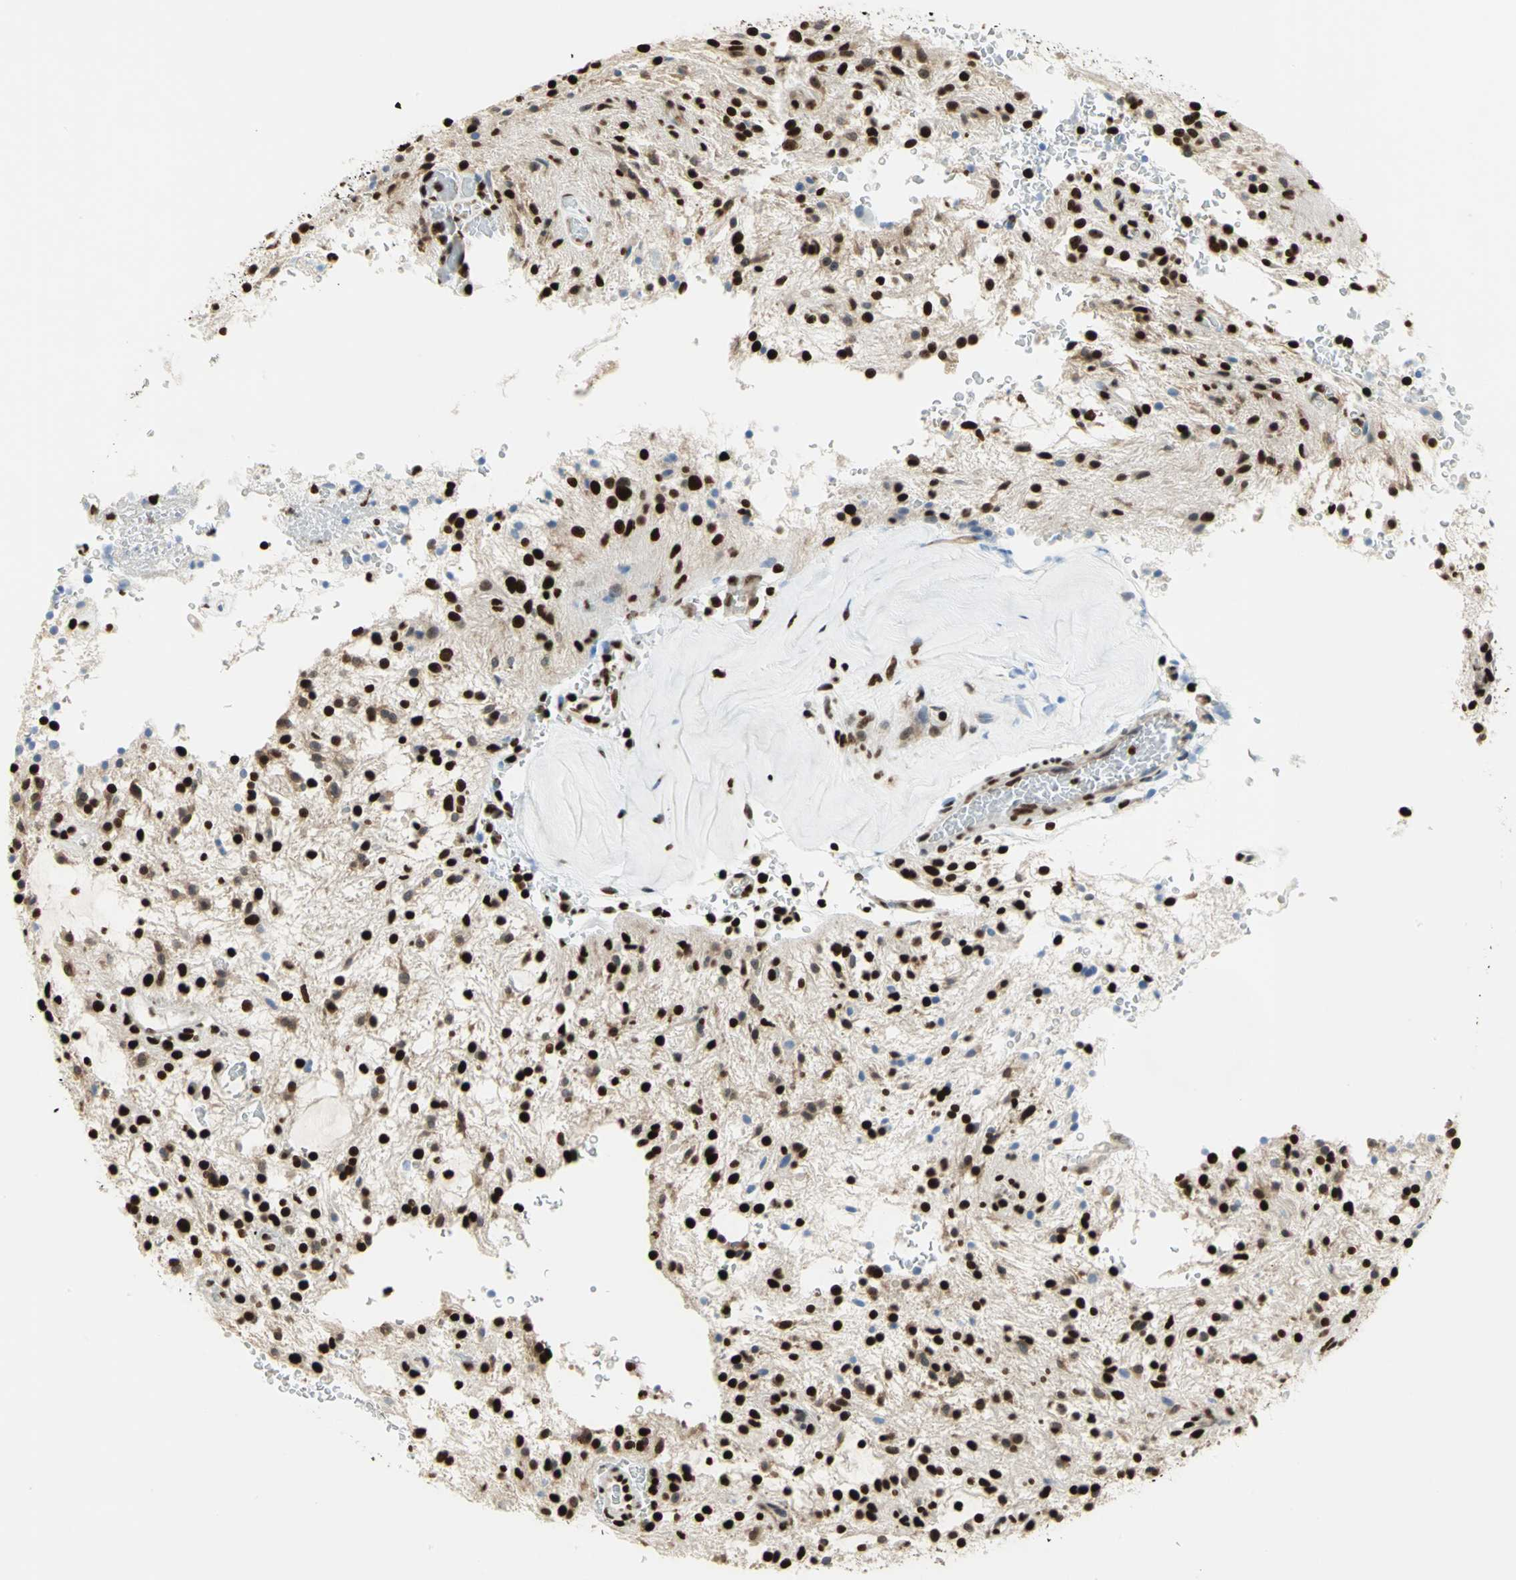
{"staining": {"intensity": "strong", "quantity": ">75%", "location": "nuclear"}, "tissue": "glioma", "cell_type": "Tumor cells", "image_type": "cancer", "snomed": [{"axis": "morphology", "description": "Glioma, malignant, NOS"}, {"axis": "topography", "description": "Cerebellum"}], "caption": "The micrograph displays immunohistochemical staining of glioma. There is strong nuclear expression is appreciated in about >75% of tumor cells.", "gene": "HMGB1", "patient": {"sex": "female", "age": 10}}